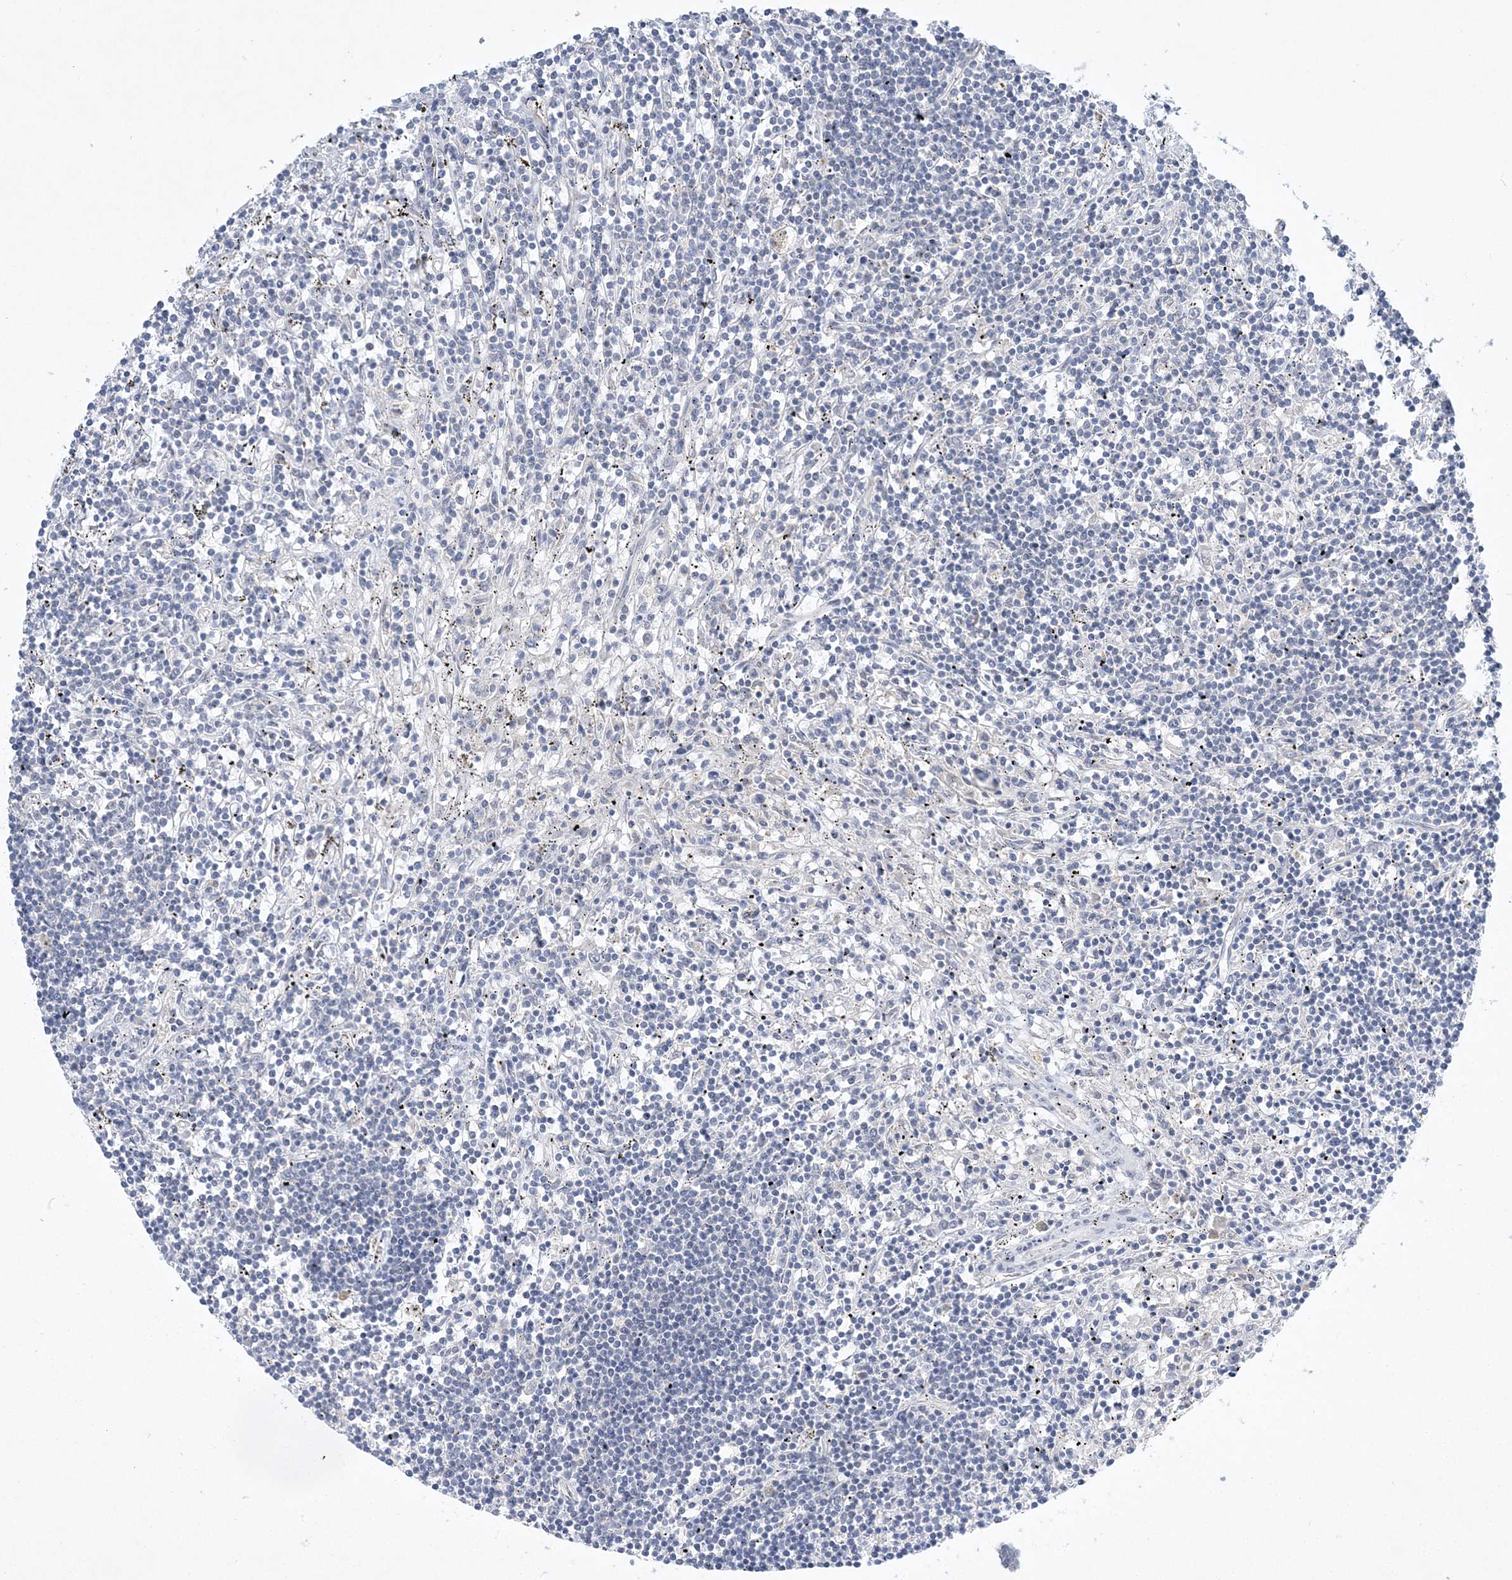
{"staining": {"intensity": "negative", "quantity": "none", "location": "none"}, "tissue": "lymphoma", "cell_type": "Tumor cells", "image_type": "cancer", "snomed": [{"axis": "morphology", "description": "Malignant lymphoma, non-Hodgkin's type, Low grade"}, {"axis": "topography", "description": "Spleen"}], "caption": "Low-grade malignant lymphoma, non-Hodgkin's type was stained to show a protein in brown. There is no significant staining in tumor cells. (DAB (3,3'-diaminobenzidine) immunohistochemistry with hematoxylin counter stain).", "gene": "ANKRD35", "patient": {"sex": "male", "age": 76}}